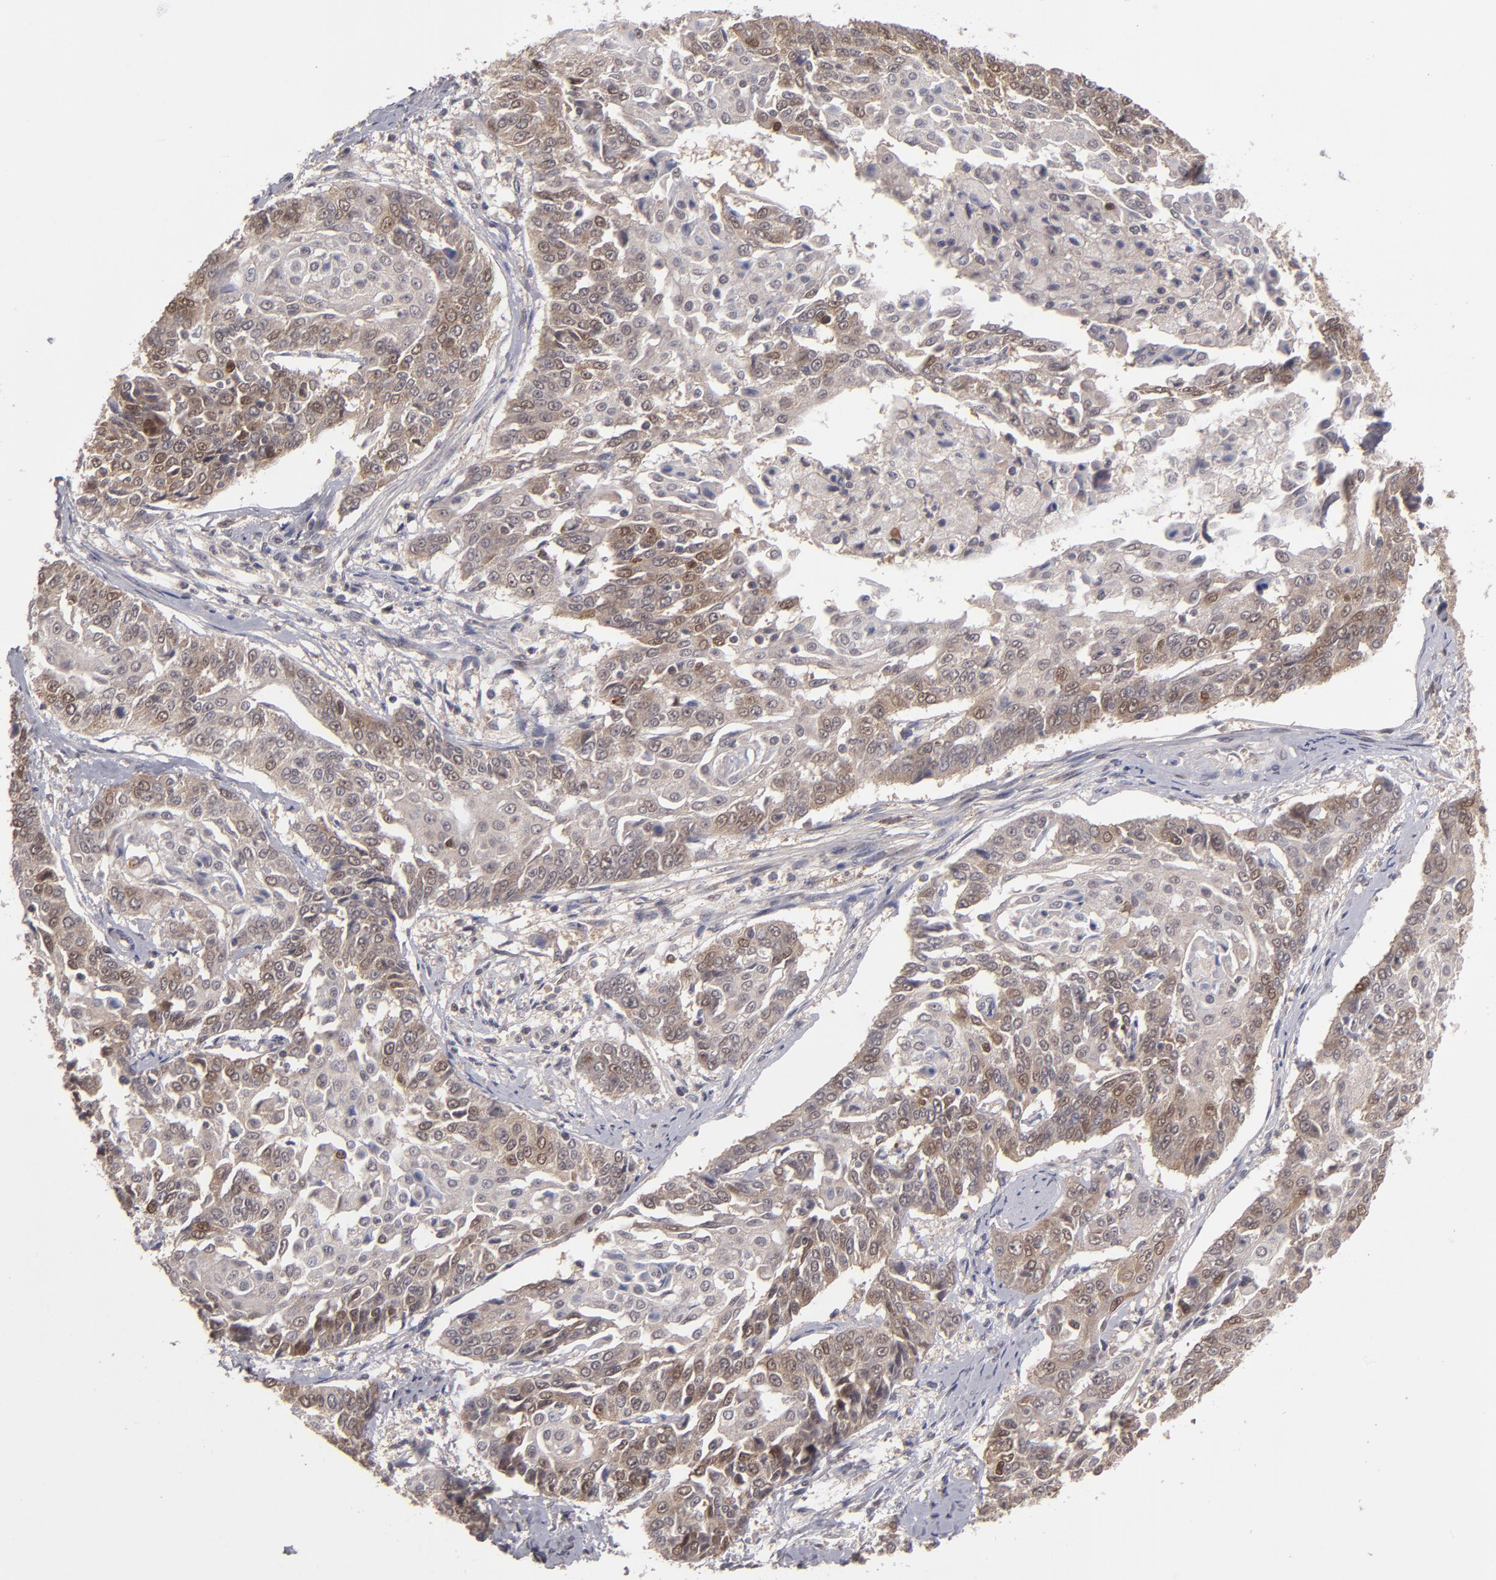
{"staining": {"intensity": "moderate", "quantity": ">75%", "location": "cytoplasmic/membranous"}, "tissue": "cervical cancer", "cell_type": "Tumor cells", "image_type": "cancer", "snomed": [{"axis": "morphology", "description": "Squamous cell carcinoma, NOS"}, {"axis": "topography", "description": "Cervix"}], "caption": "Tumor cells exhibit medium levels of moderate cytoplasmic/membranous staining in about >75% of cells in squamous cell carcinoma (cervical). The staining is performed using DAB brown chromogen to label protein expression. The nuclei are counter-stained blue using hematoxylin.", "gene": "TYMS", "patient": {"sex": "female", "age": 64}}